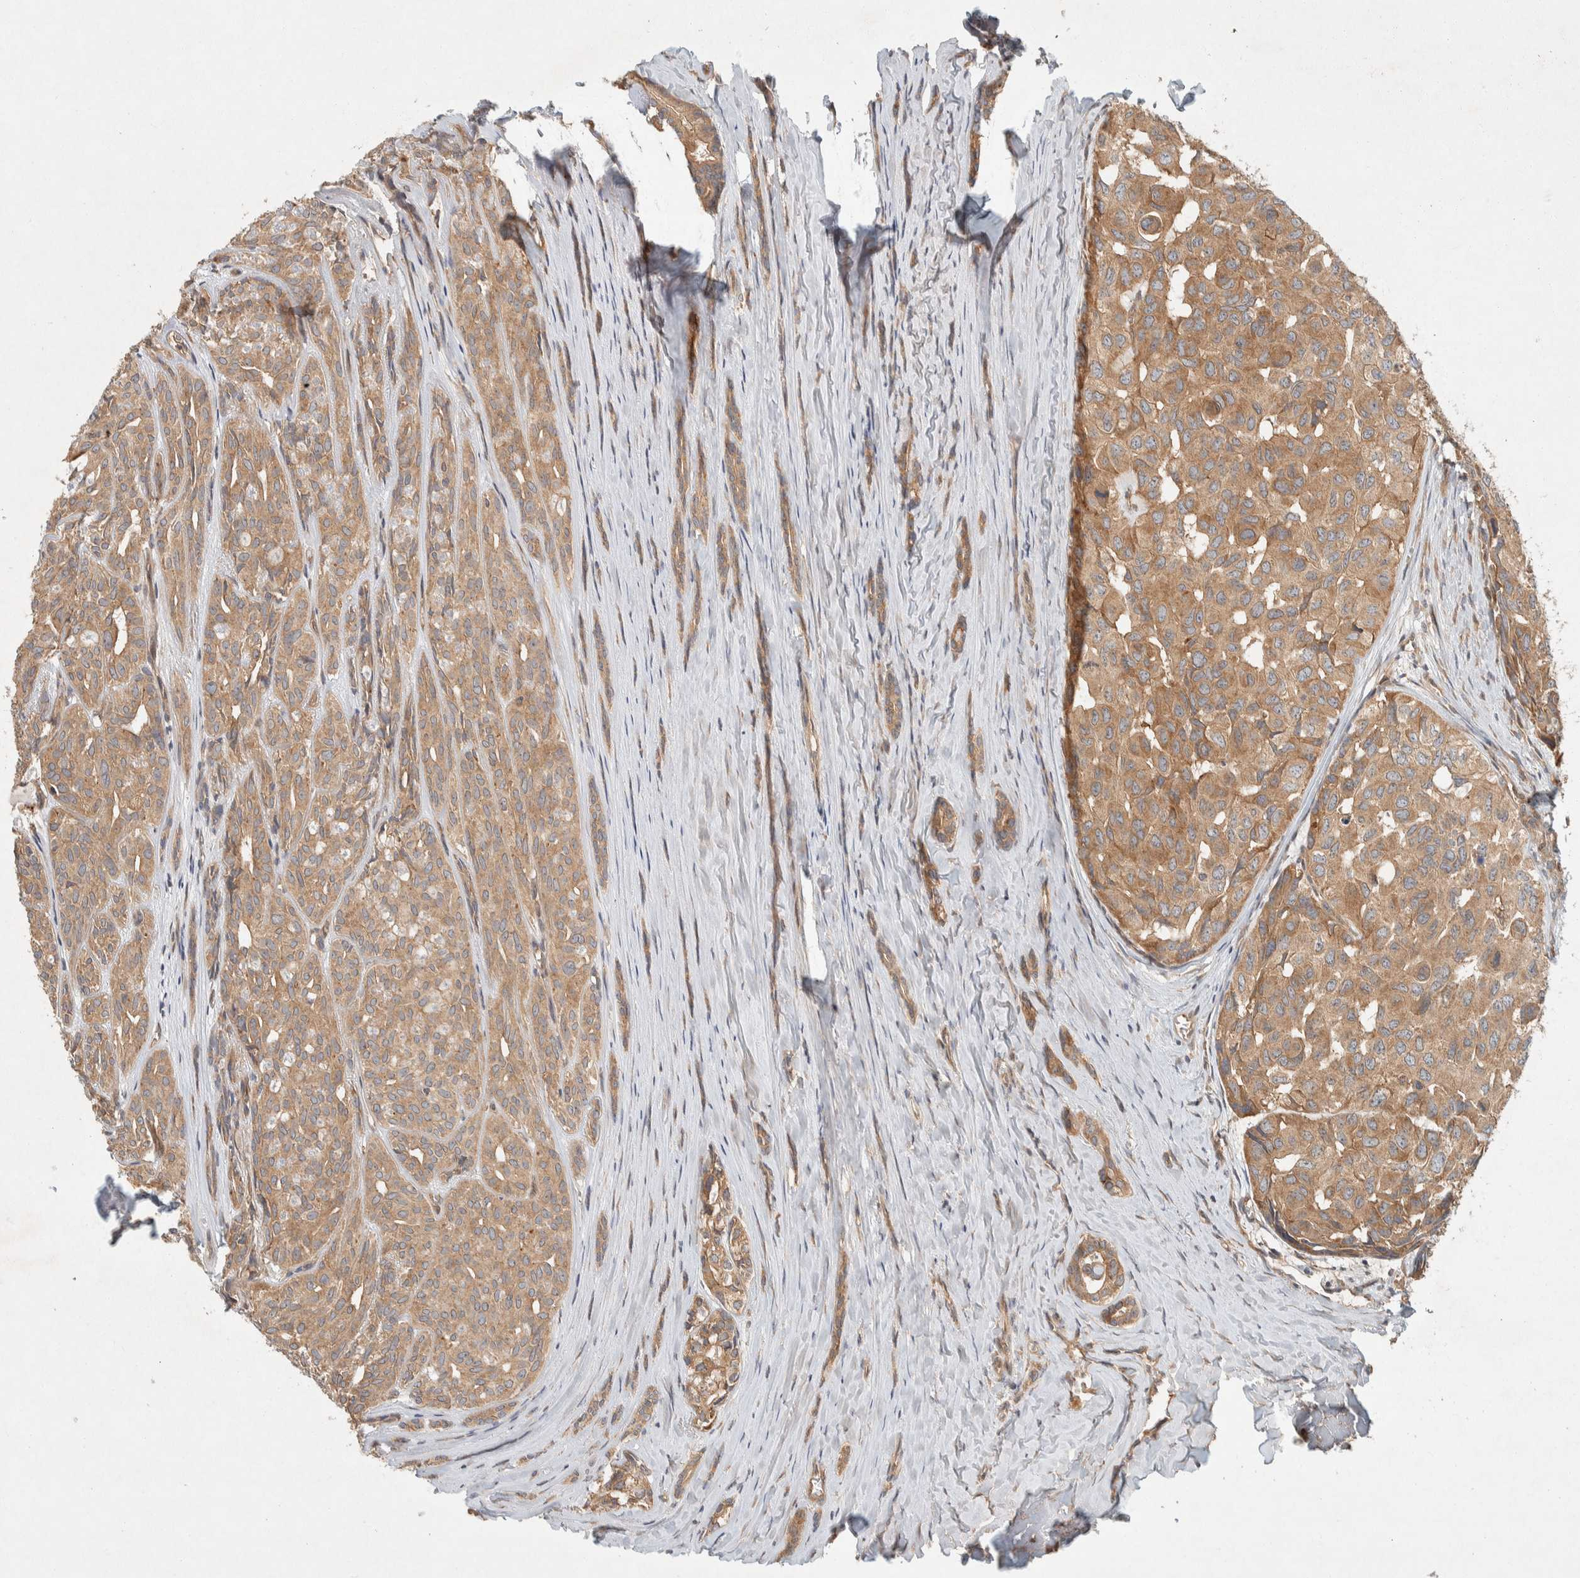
{"staining": {"intensity": "moderate", "quantity": ">75%", "location": "cytoplasmic/membranous"}, "tissue": "head and neck cancer", "cell_type": "Tumor cells", "image_type": "cancer", "snomed": [{"axis": "morphology", "description": "Adenocarcinoma, NOS"}, {"axis": "topography", "description": "Salivary gland, NOS"}, {"axis": "topography", "description": "Head-Neck"}], "caption": "This is a micrograph of immunohistochemistry staining of adenocarcinoma (head and neck), which shows moderate staining in the cytoplasmic/membranous of tumor cells.", "gene": "PXK", "patient": {"sex": "female", "age": 76}}